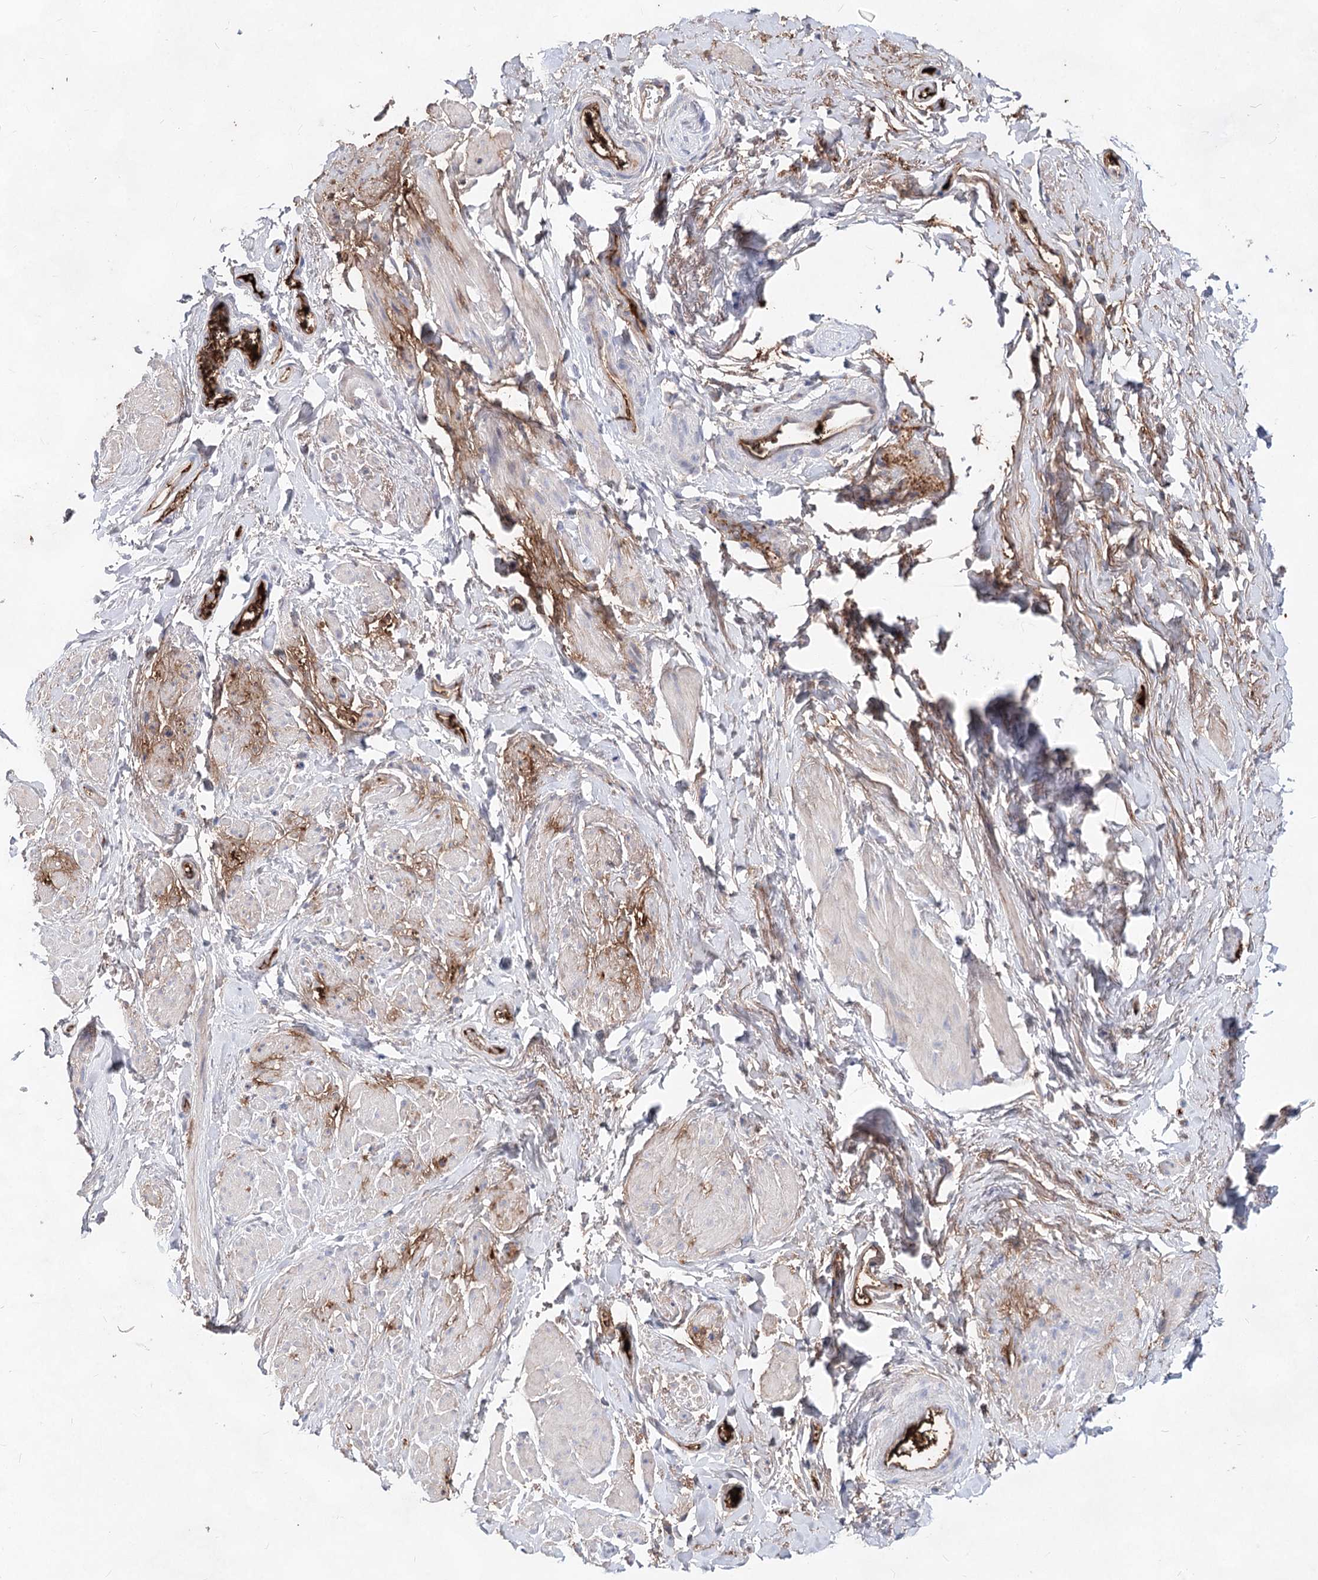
{"staining": {"intensity": "negative", "quantity": "none", "location": "none"}, "tissue": "smooth muscle", "cell_type": "Smooth muscle cells", "image_type": "normal", "snomed": [{"axis": "morphology", "description": "Normal tissue, NOS"}, {"axis": "topography", "description": "Smooth muscle"}, {"axis": "topography", "description": "Peripheral nerve tissue"}], "caption": "IHC histopathology image of benign smooth muscle stained for a protein (brown), which demonstrates no staining in smooth muscle cells. The staining was performed using DAB (3,3'-diaminobenzidine) to visualize the protein expression in brown, while the nuclei were stained in blue with hematoxylin (Magnification: 20x).", "gene": "TASOR2", "patient": {"sex": "male", "age": 69}}